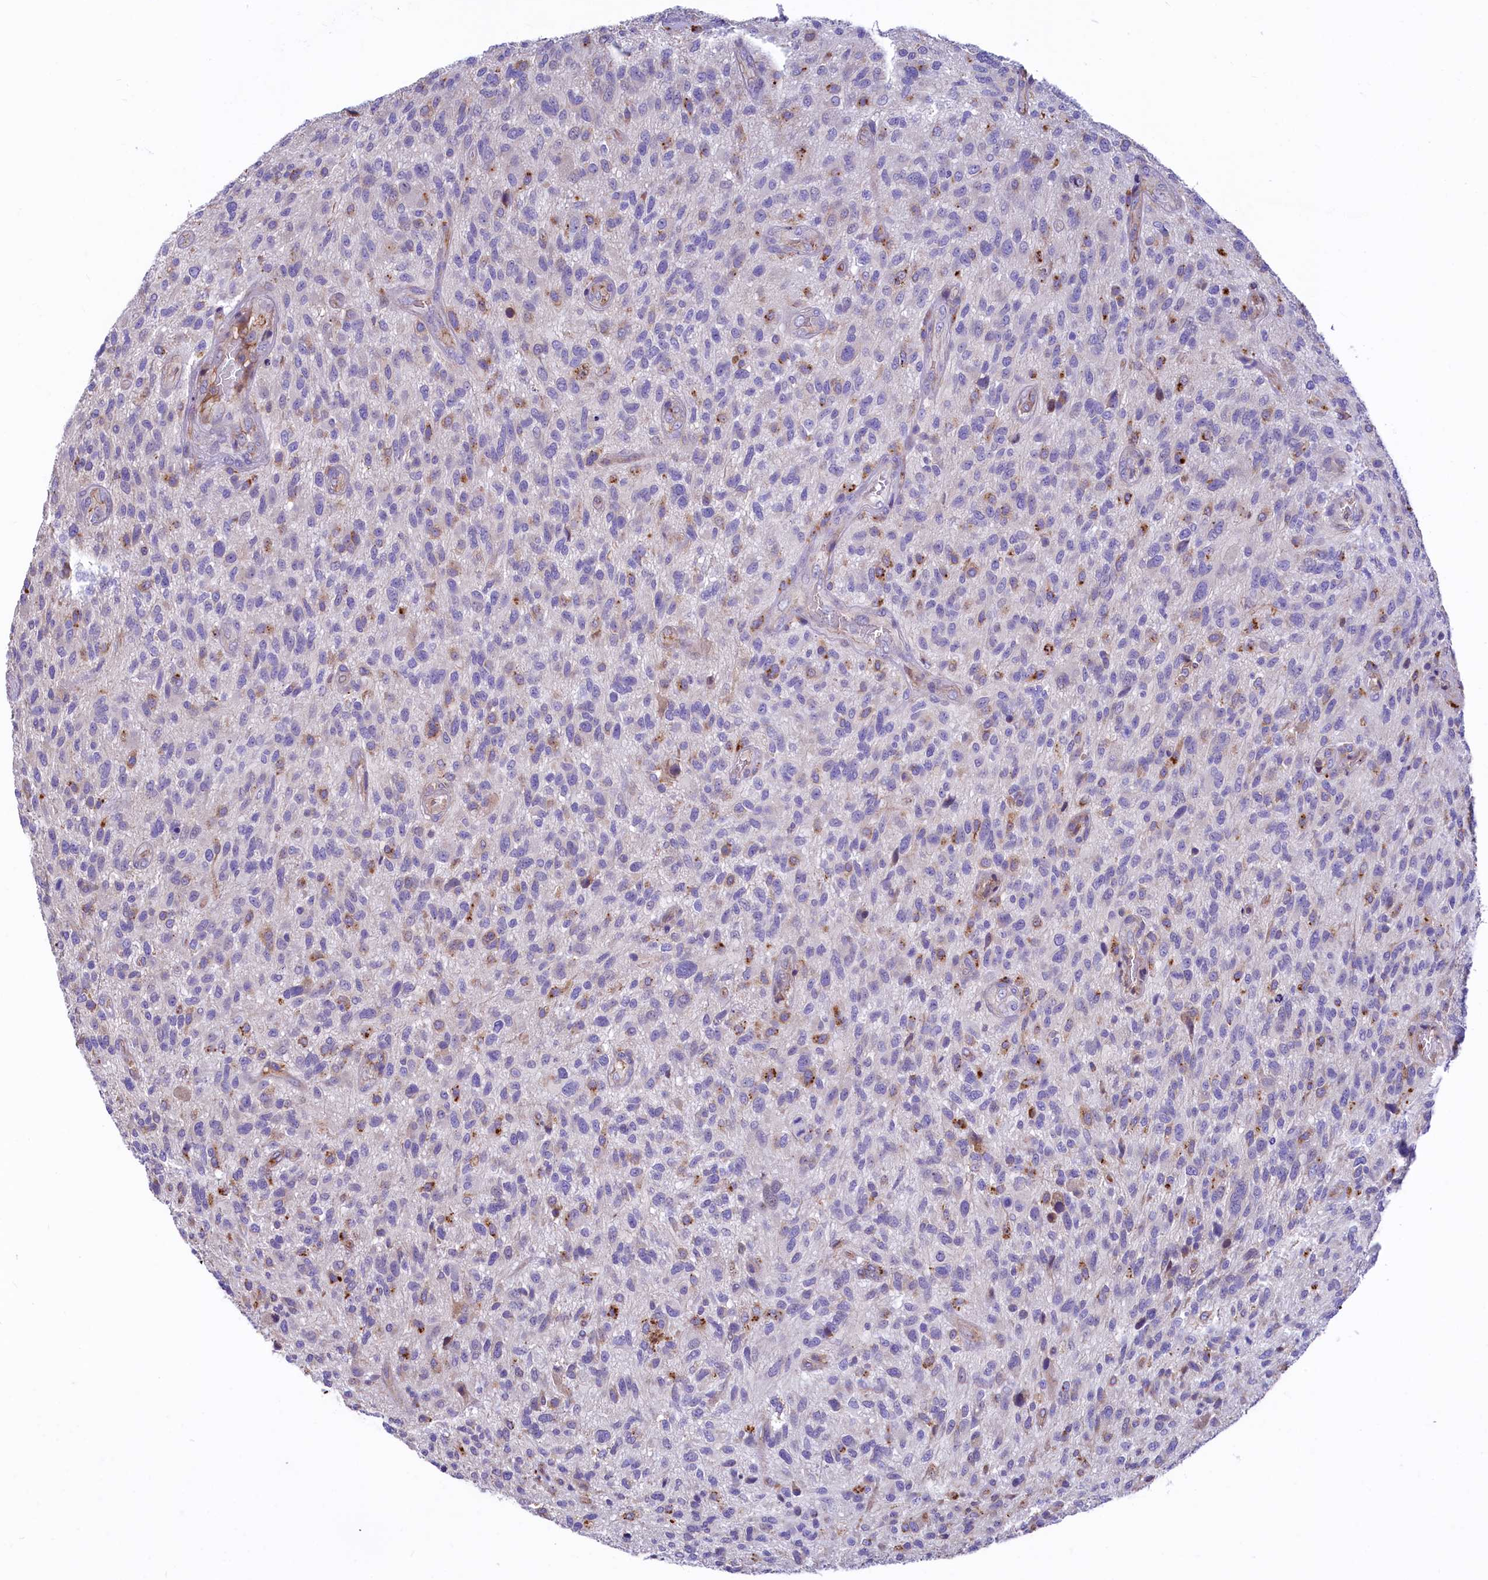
{"staining": {"intensity": "negative", "quantity": "none", "location": "none"}, "tissue": "glioma", "cell_type": "Tumor cells", "image_type": "cancer", "snomed": [{"axis": "morphology", "description": "Glioma, malignant, High grade"}, {"axis": "topography", "description": "Brain"}], "caption": "Histopathology image shows no significant protein positivity in tumor cells of glioma.", "gene": "HPS6", "patient": {"sex": "male", "age": 47}}